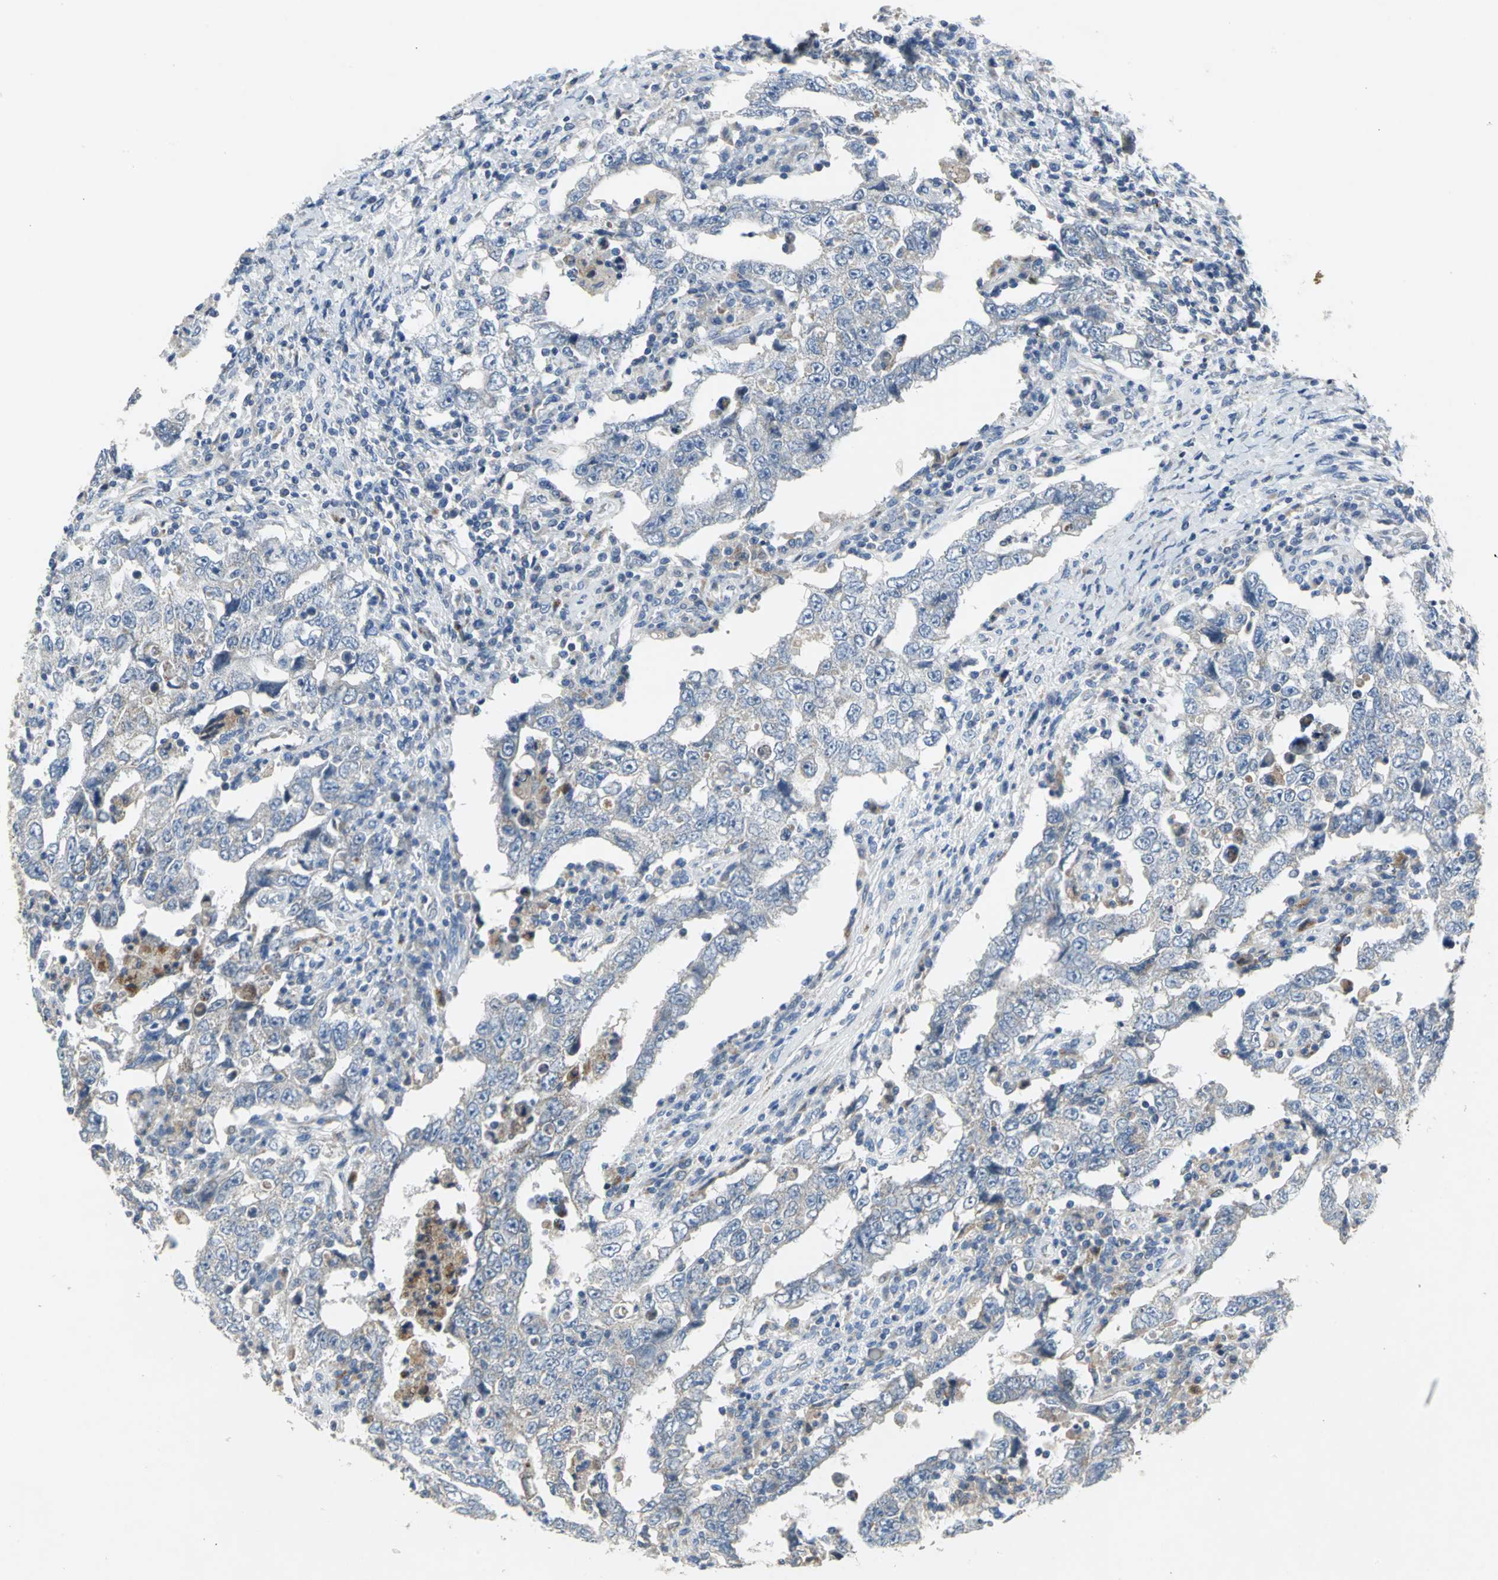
{"staining": {"intensity": "weak", "quantity": "<25%", "location": "cytoplasmic/membranous"}, "tissue": "testis cancer", "cell_type": "Tumor cells", "image_type": "cancer", "snomed": [{"axis": "morphology", "description": "Carcinoma, Embryonal, NOS"}, {"axis": "topography", "description": "Testis"}], "caption": "This histopathology image is of testis cancer (embryonal carcinoma) stained with immunohistochemistry to label a protein in brown with the nuclei are counter-stained blue. There is no positivity in tumor cells. Nuclei are stained in blue.", "gene": "SPPL2B", "patient": {"sex": "male", "age": 26}}